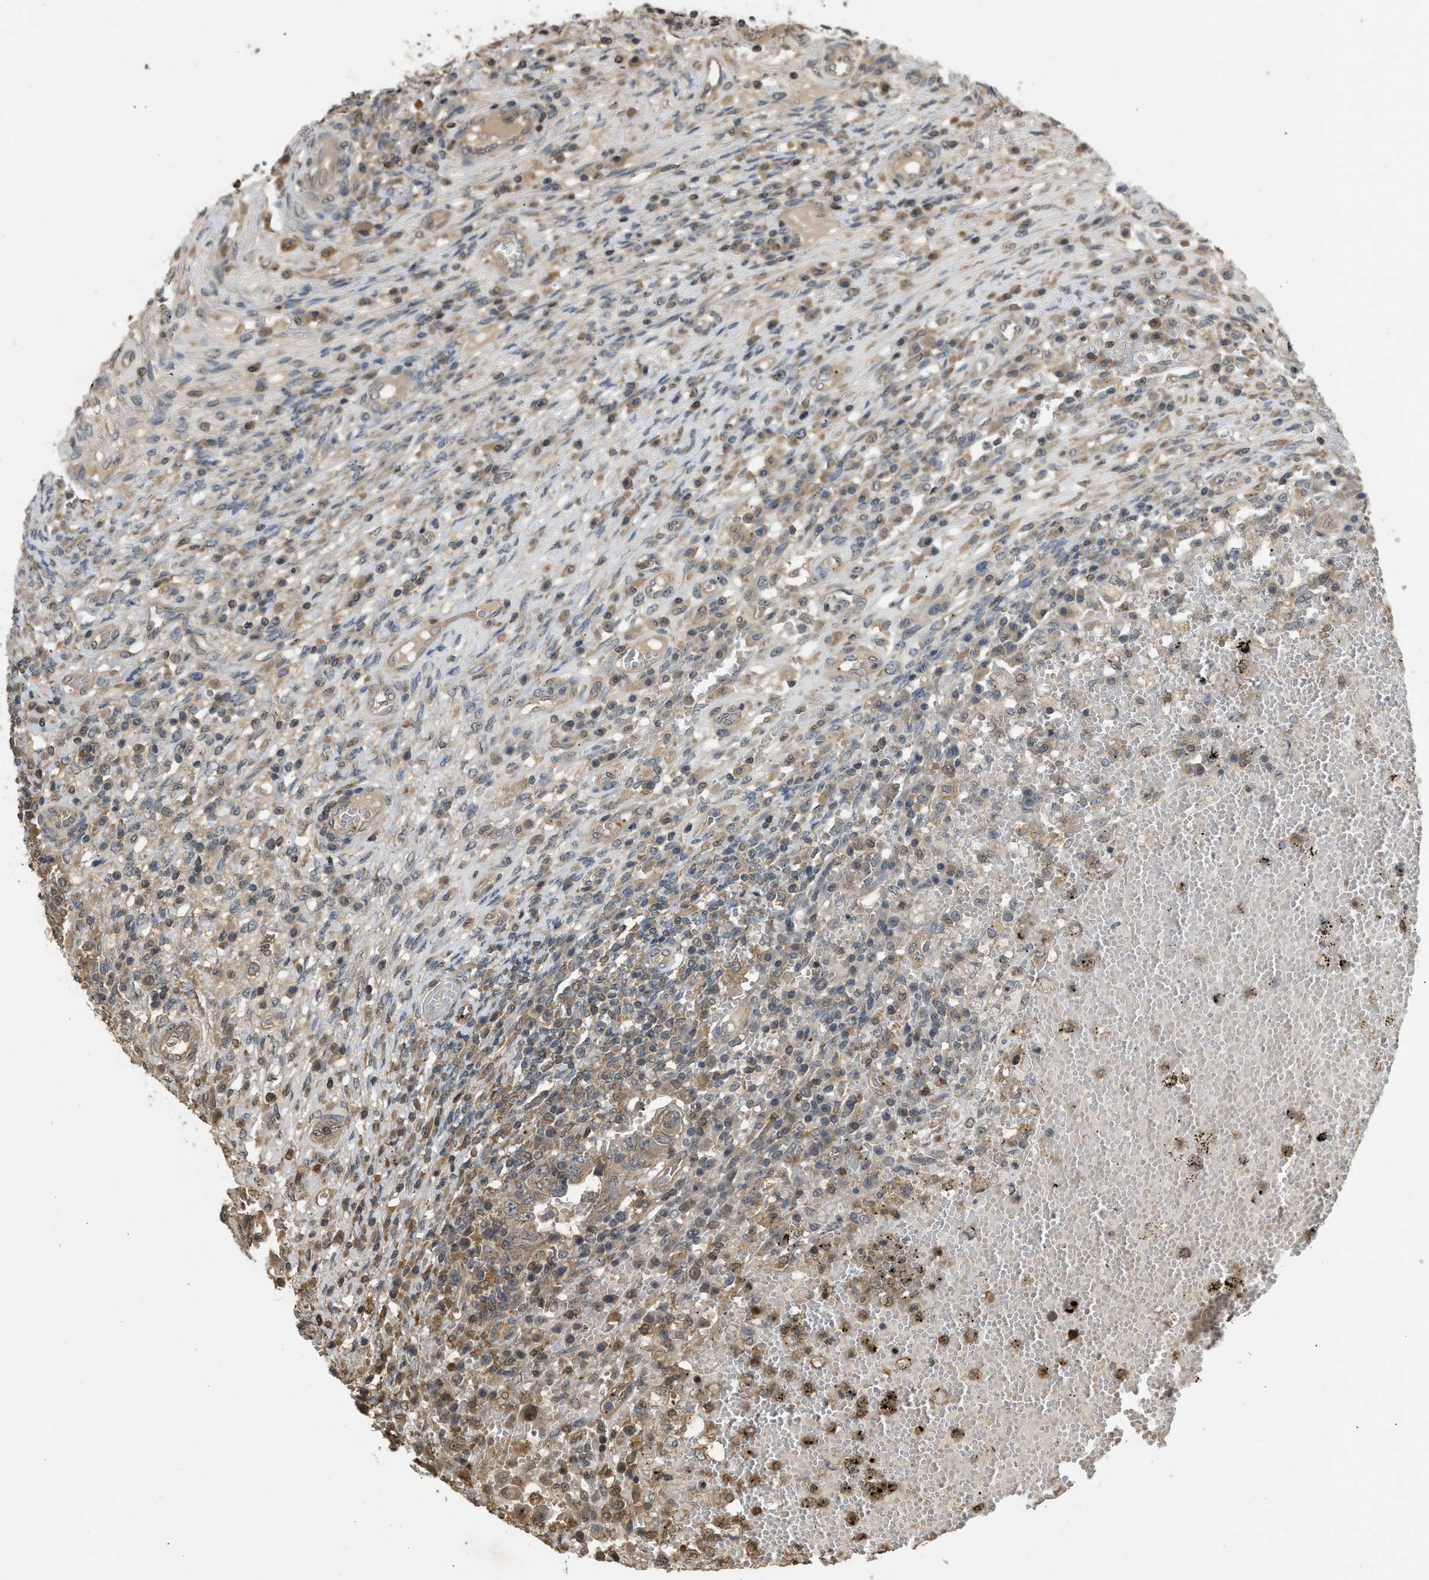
{"staining": {"intensity": "weak", "quantity": "<25%", "location": "cytoplasmic/membranous"}, "tissue": "testis cancer", "cell_type": "Tumor cells", "image_type": "cancer", "snomed": [{"axis": "morphology", "description": "Carcinoma, Embryonal, NOS"}, {"axis": "topography", "description": "Testis"}], "caption": "Immunohistochemistry (IHC) of embryonal carcinoma (testis) reveals no staining in tumor cells. Brightfield microscopy of immunohistochemistry (IHC) stained with DAB (brown) and hematoxylin (blue), captured at high magnification.", "gene": "ARHGDIA", "patient": {"sex": "male", "age": 26}}